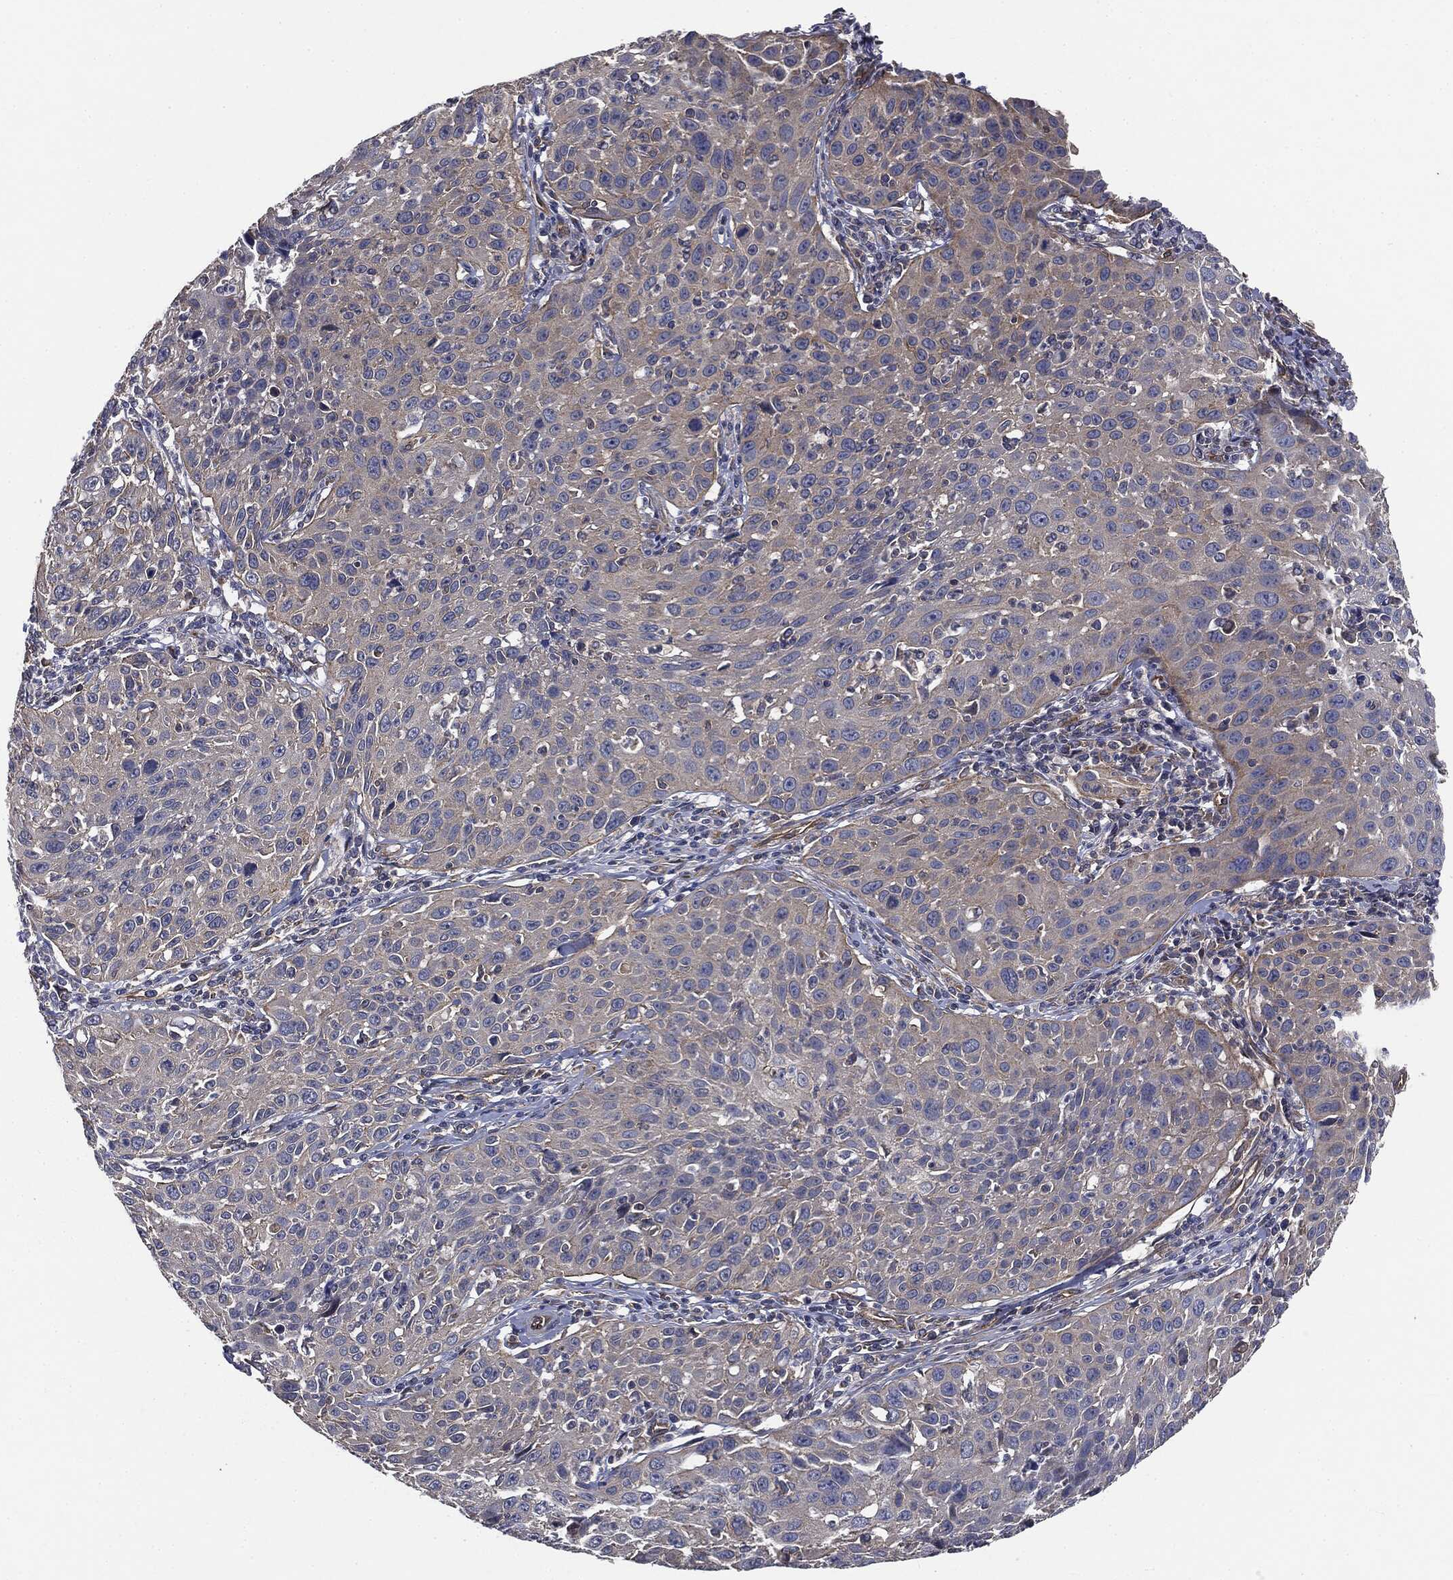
{"staining": {"intensity": "negative", "quantity": "none", "location": "none"}, "tissue": "cervical cancer", "cell_type": "Tumor cells", "image_type": "cancer", "snomed": [{"axis": "morphology", "description": "Squamous cell carcinoma, NOS"}, {"axis": "topography", "description": "Cervix"}], "caption": "A photomicrograph of cervical cancer stained for a protein shows no brown staining in tumor cells.", "gene": "EPS15L1", "patient": {"sex": "female", "age": 26}}